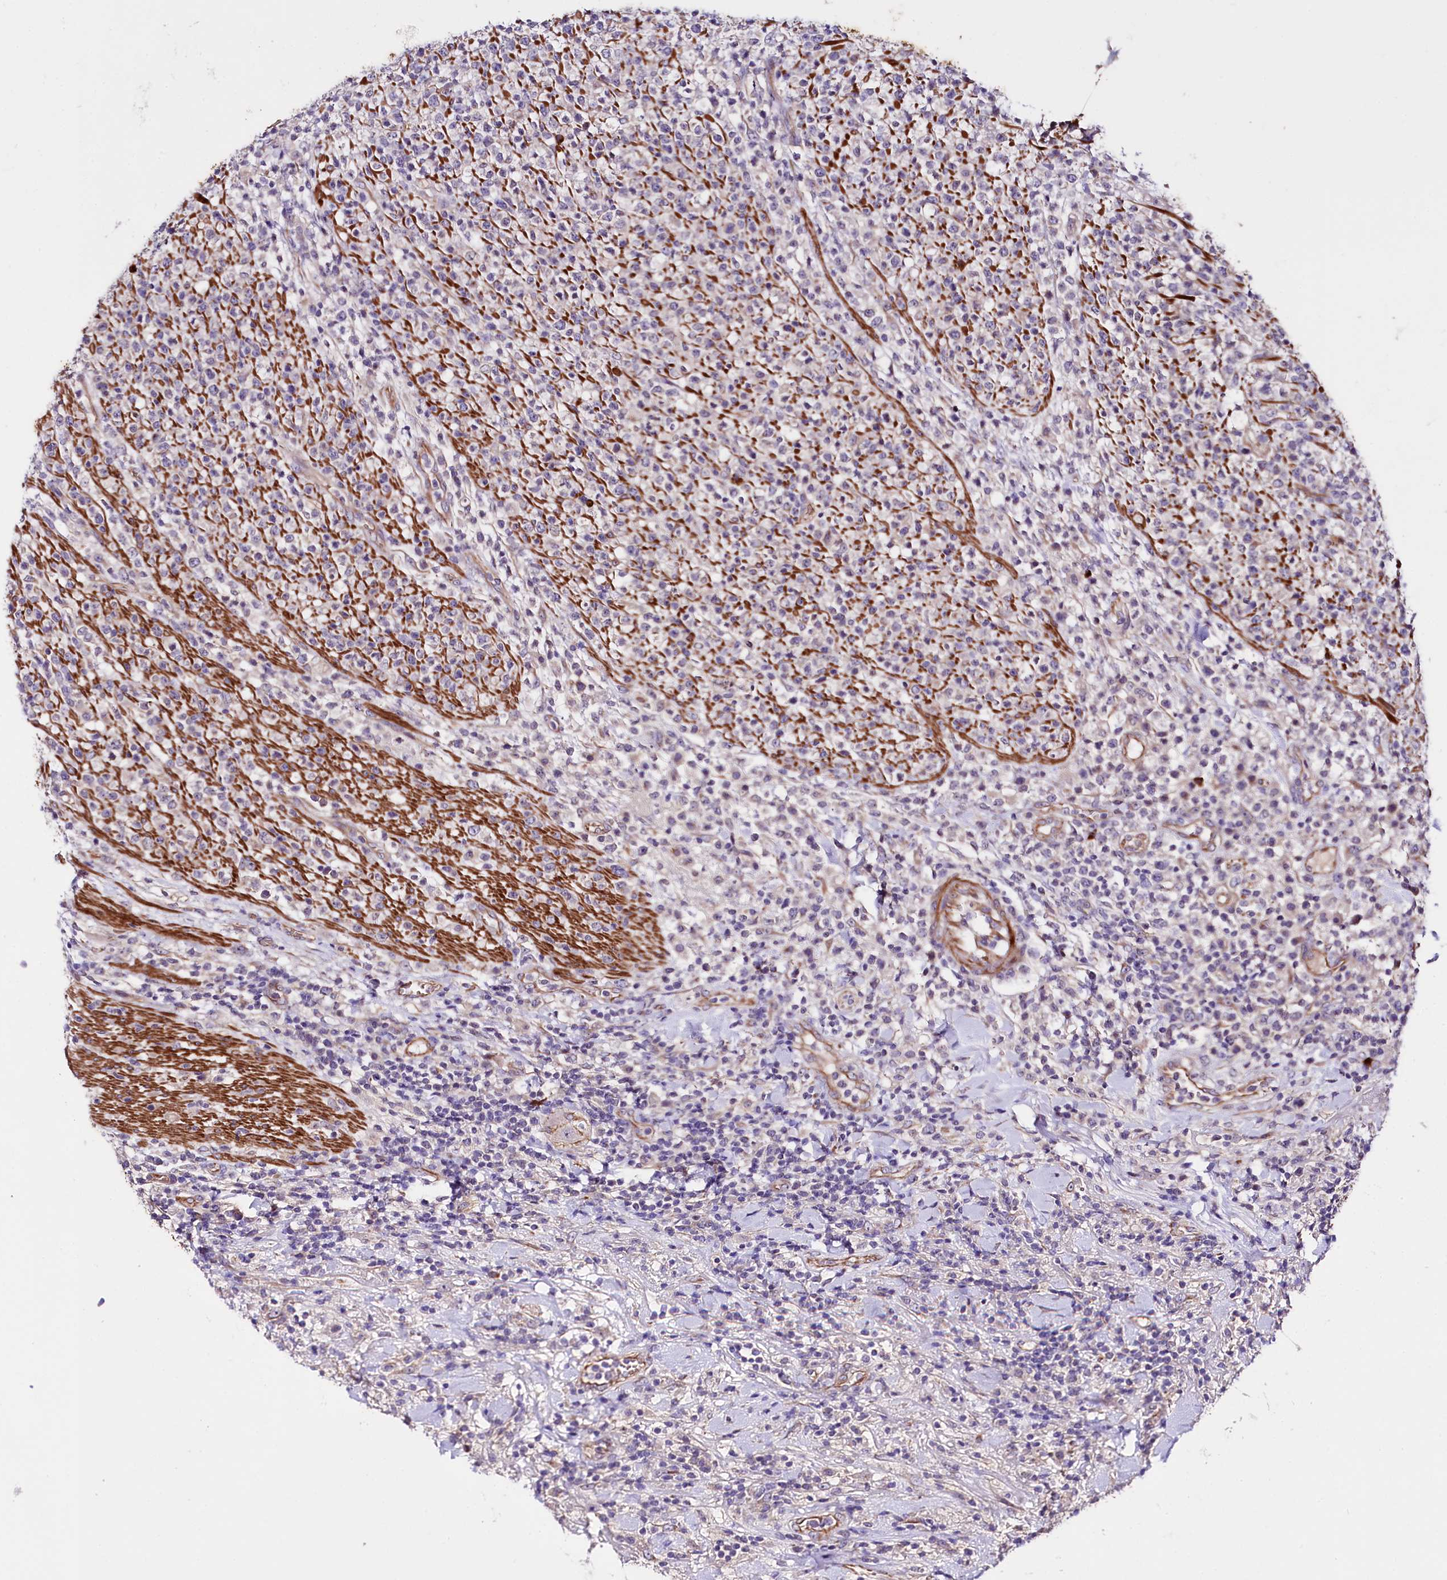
{"staining": {"intensity": "negative", "quantity": "none", "location": "none"}, "tissue": "lymphoma", "cell_type": "Tumor cells", "image_type": "cancer", "snomed": [{"axis": "morphology", "description": "Malignant lymphoma, non-Hodgkin's type, High grade"}, {"axis": "topography", "description": "Colon"}], "caption": "Immunohistochemistry (IHC) micrograph of neoplastic tissue: lymphoma stained with DAB (3,3'-diaminobenzidine) displays no significant protein staining in tumor cells.", "gene": "SLC7A1", "patient": {"sex": "female", "age": 53}}